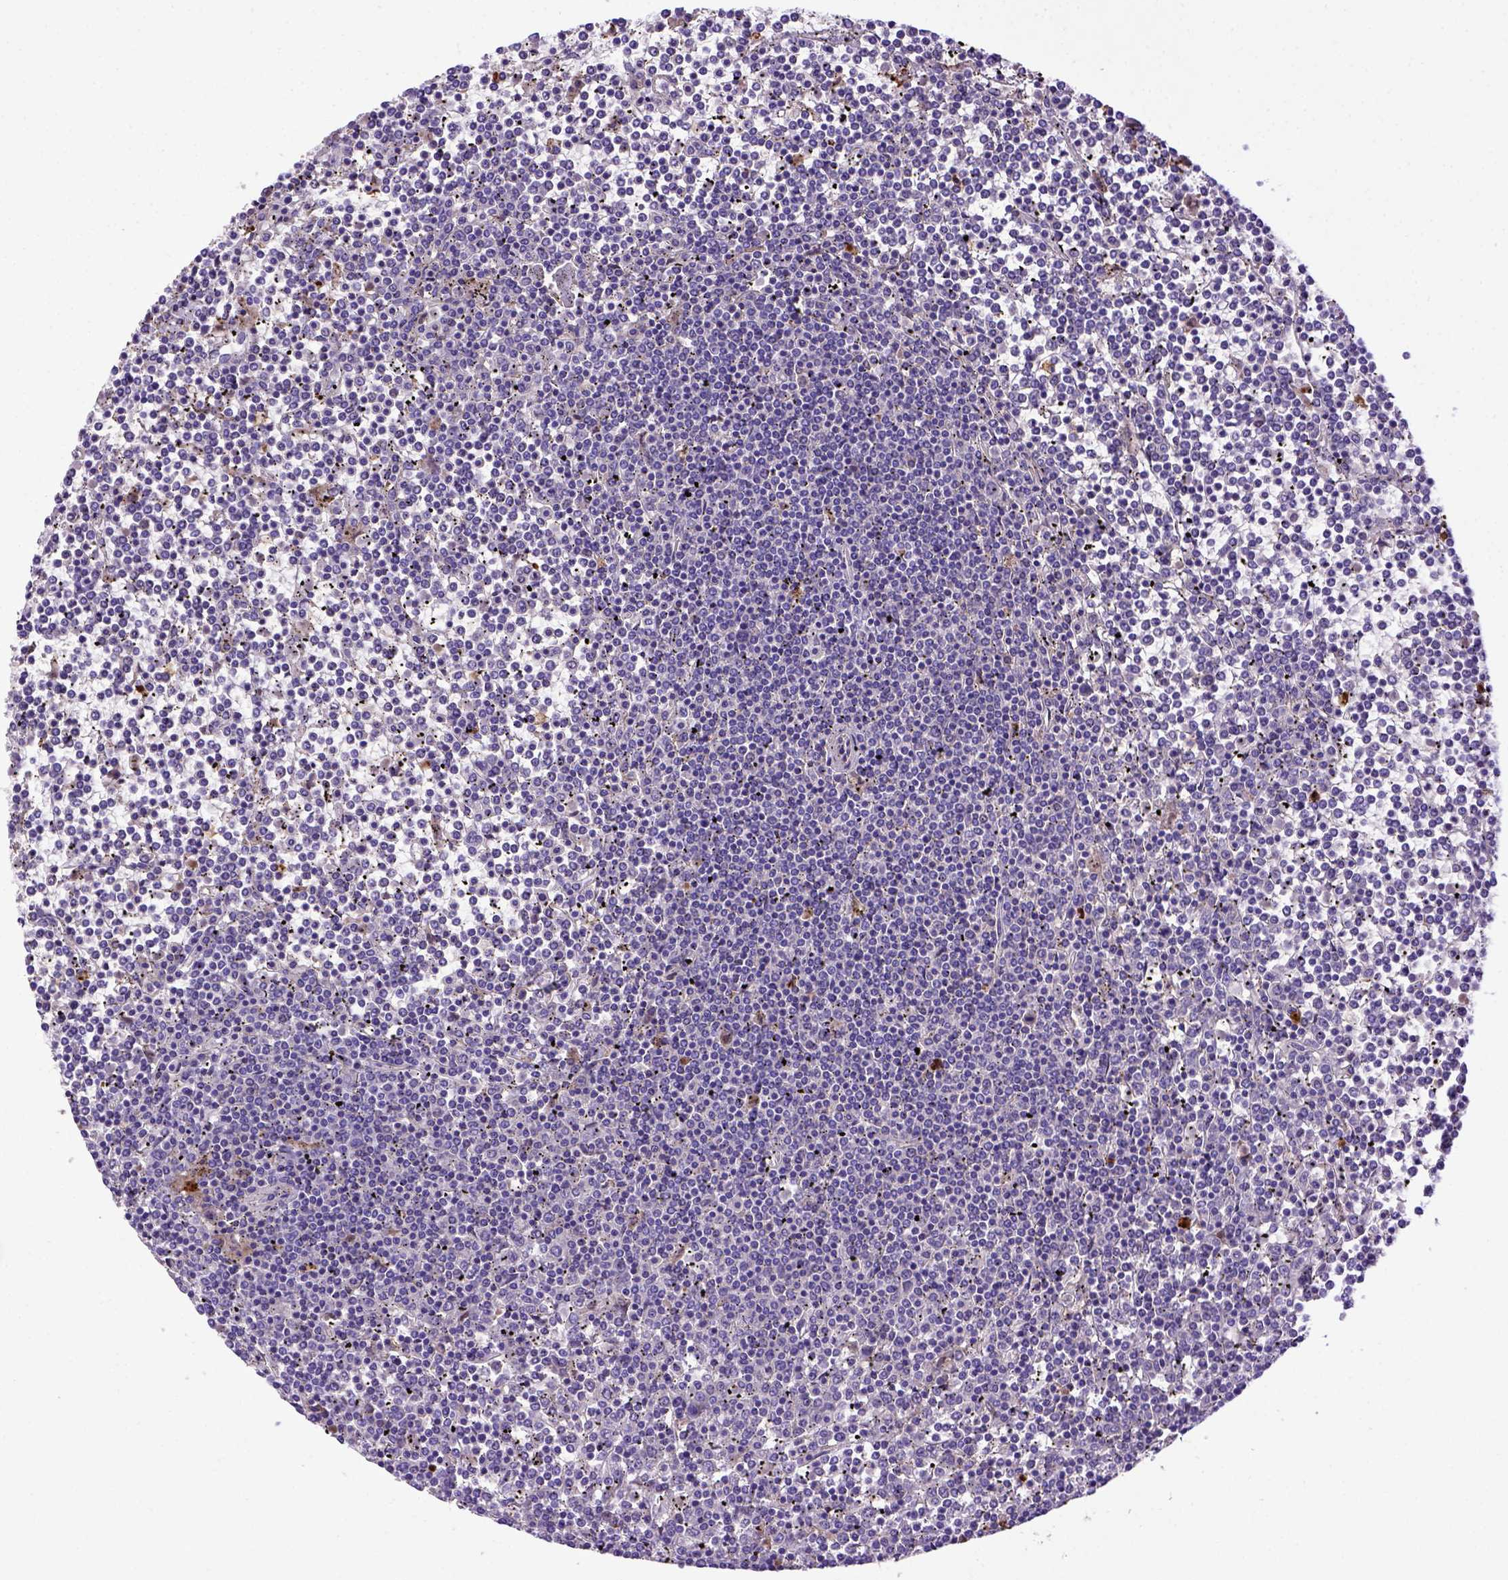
{"staining": {"intensity": "negative", "quantity": "none", "location": "none"}, "tissue": "lymphoma", "cell_type": "Tumor cells", "image_type": "cancer", "snomed": [{"axis": "morphology", "description": "Malignant lymphoma, non-Hodgkin's type, Low grade"}, {"axis": "topography", "description": "Spleen"}], "caption": "A histopathology image of human lymphoma is negative for staining in tumor cells.", "gene": "ADAM12", "patient": {"sex": "female", "age": 19}}